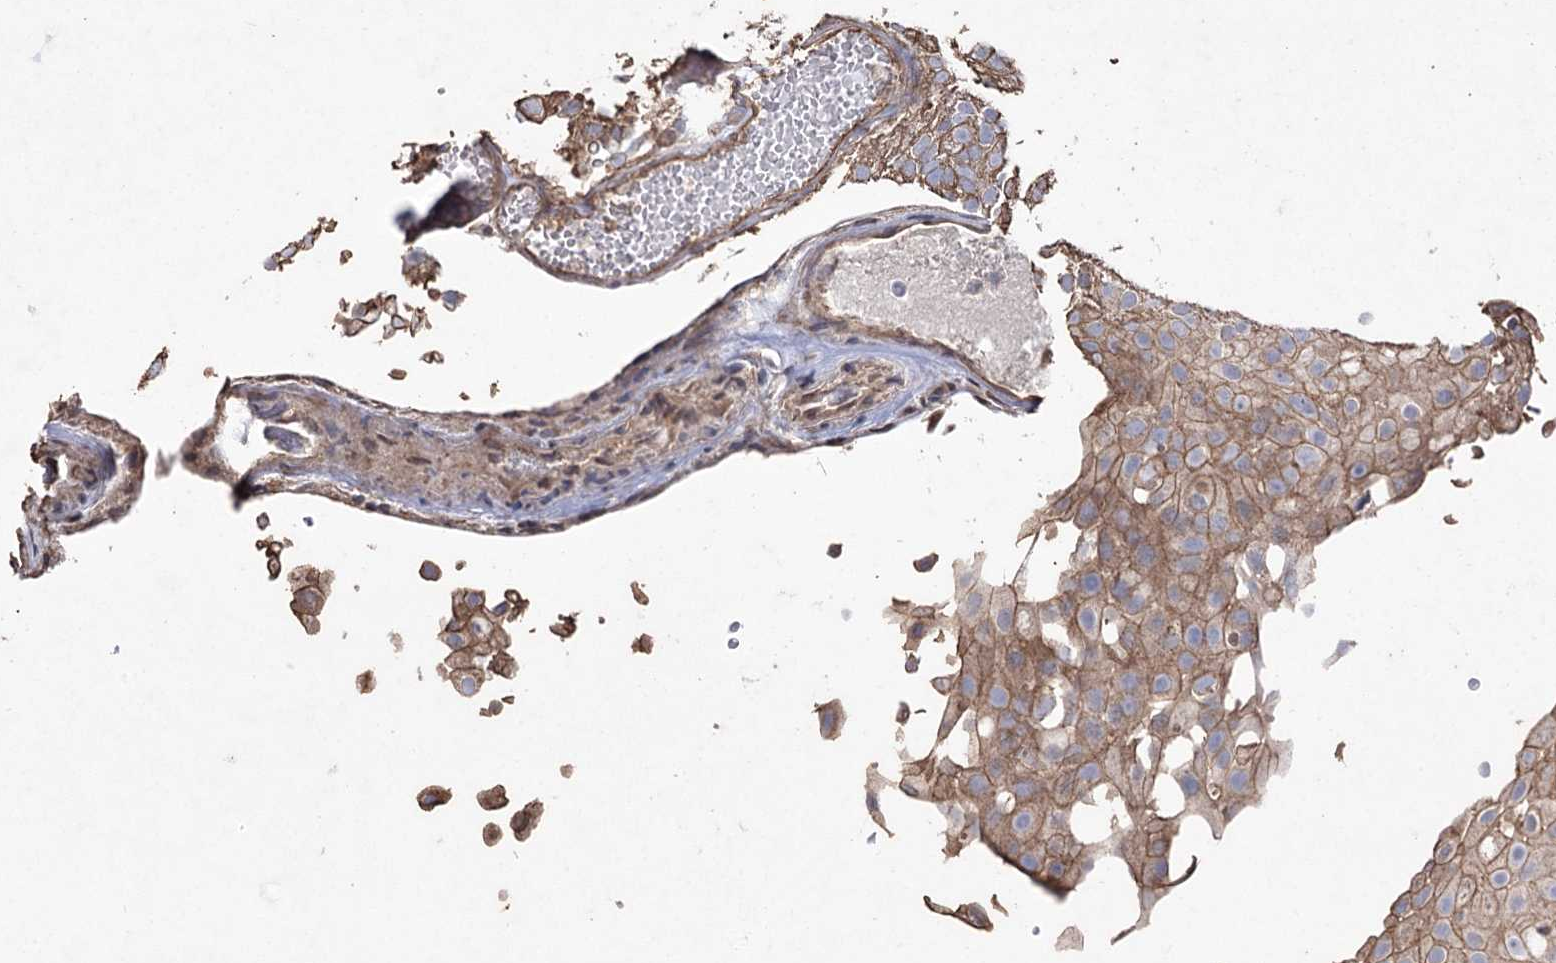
{"staining": {"intensity": "moderate", "quantity": ">75%", "location": "cytoplasmic/membranous"}, "tissue": "urothelial cancer", "cell_type": "Tumor cells", "image_type": "cancer", "snomed": [{"axis": "morphology", "description": "Urothelial carcinoma, Low grade"}, {"axis": "topography", "description": "Urinary bladder"}], "caption": "High-magnification brightfield microscopy of urothelial cancer stained with DAB (brown) and counterstained with hematoxylin (blue). tumor cells exhibit moderate cytoplasmic/membranous expression is identified in approximately>75% of cells. The protein of interest is stained brown, and the nuclei are stained in blue (DAB (3,3'-diaminobenzidine) IHC with brightfield microscopy, high magnification).", "gene": "FAM13B", "patient": {"sex": "male", "age": 78}}